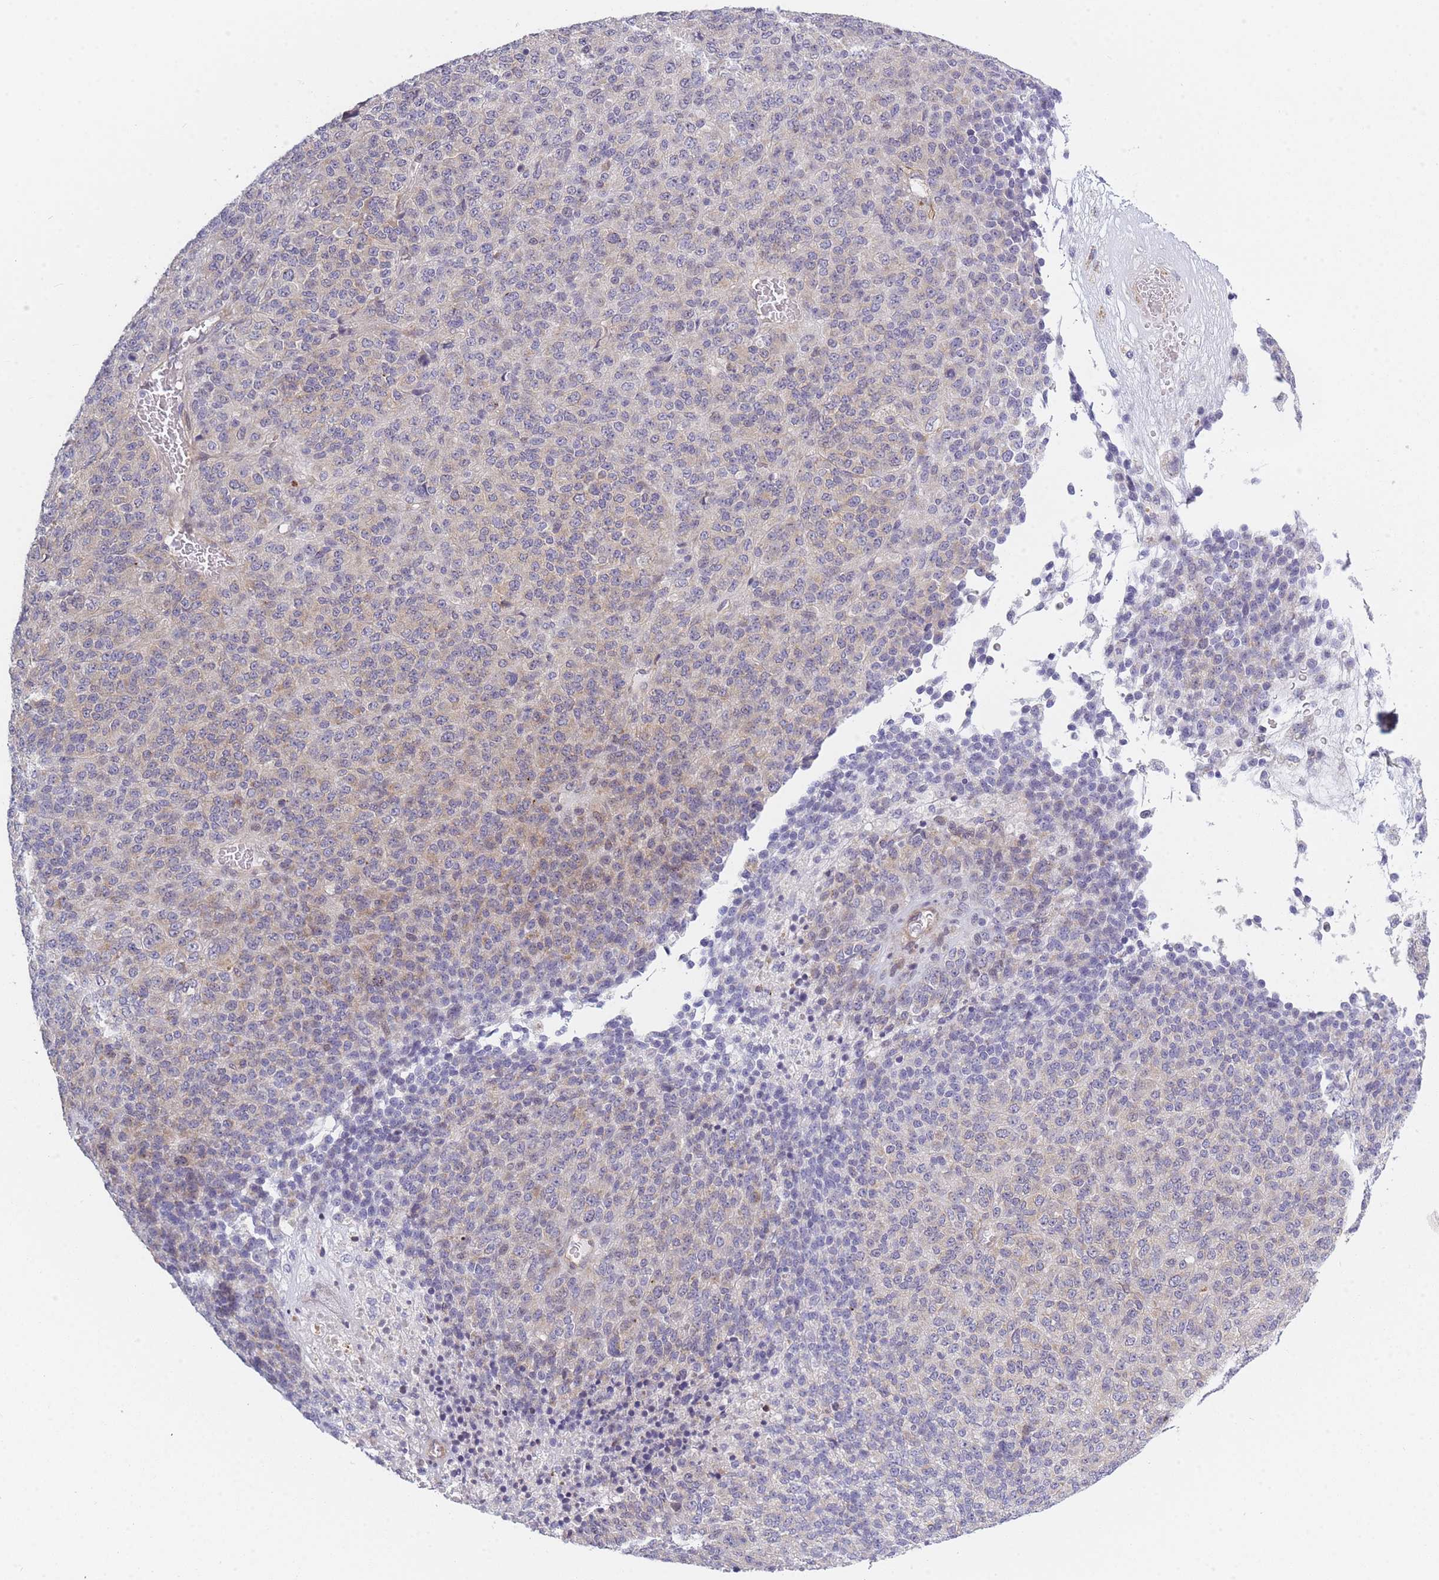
{"staining": {"intensity": "weak", "quantity": "25%-75%", "location": "cytoplasmic/membranous"}, "tissue": "melanoma", "cell_type": "Tumor cells", "image_type": "cancer", "snomed": [{"axis": "morphology", "description": "Malignant melanoma, Metastatic site"}, {"axis": "topography", "description": "Brain"}], "caption": "Brown immunohistochemical staining in human malignant melanoma (metastatic site) exhibits weak cytoplasmic/membranous positivity in approximately 25%-75% of tumor cells.", "gene": "SLC7A6", "patient": {"sex": "female", "age": 56}}